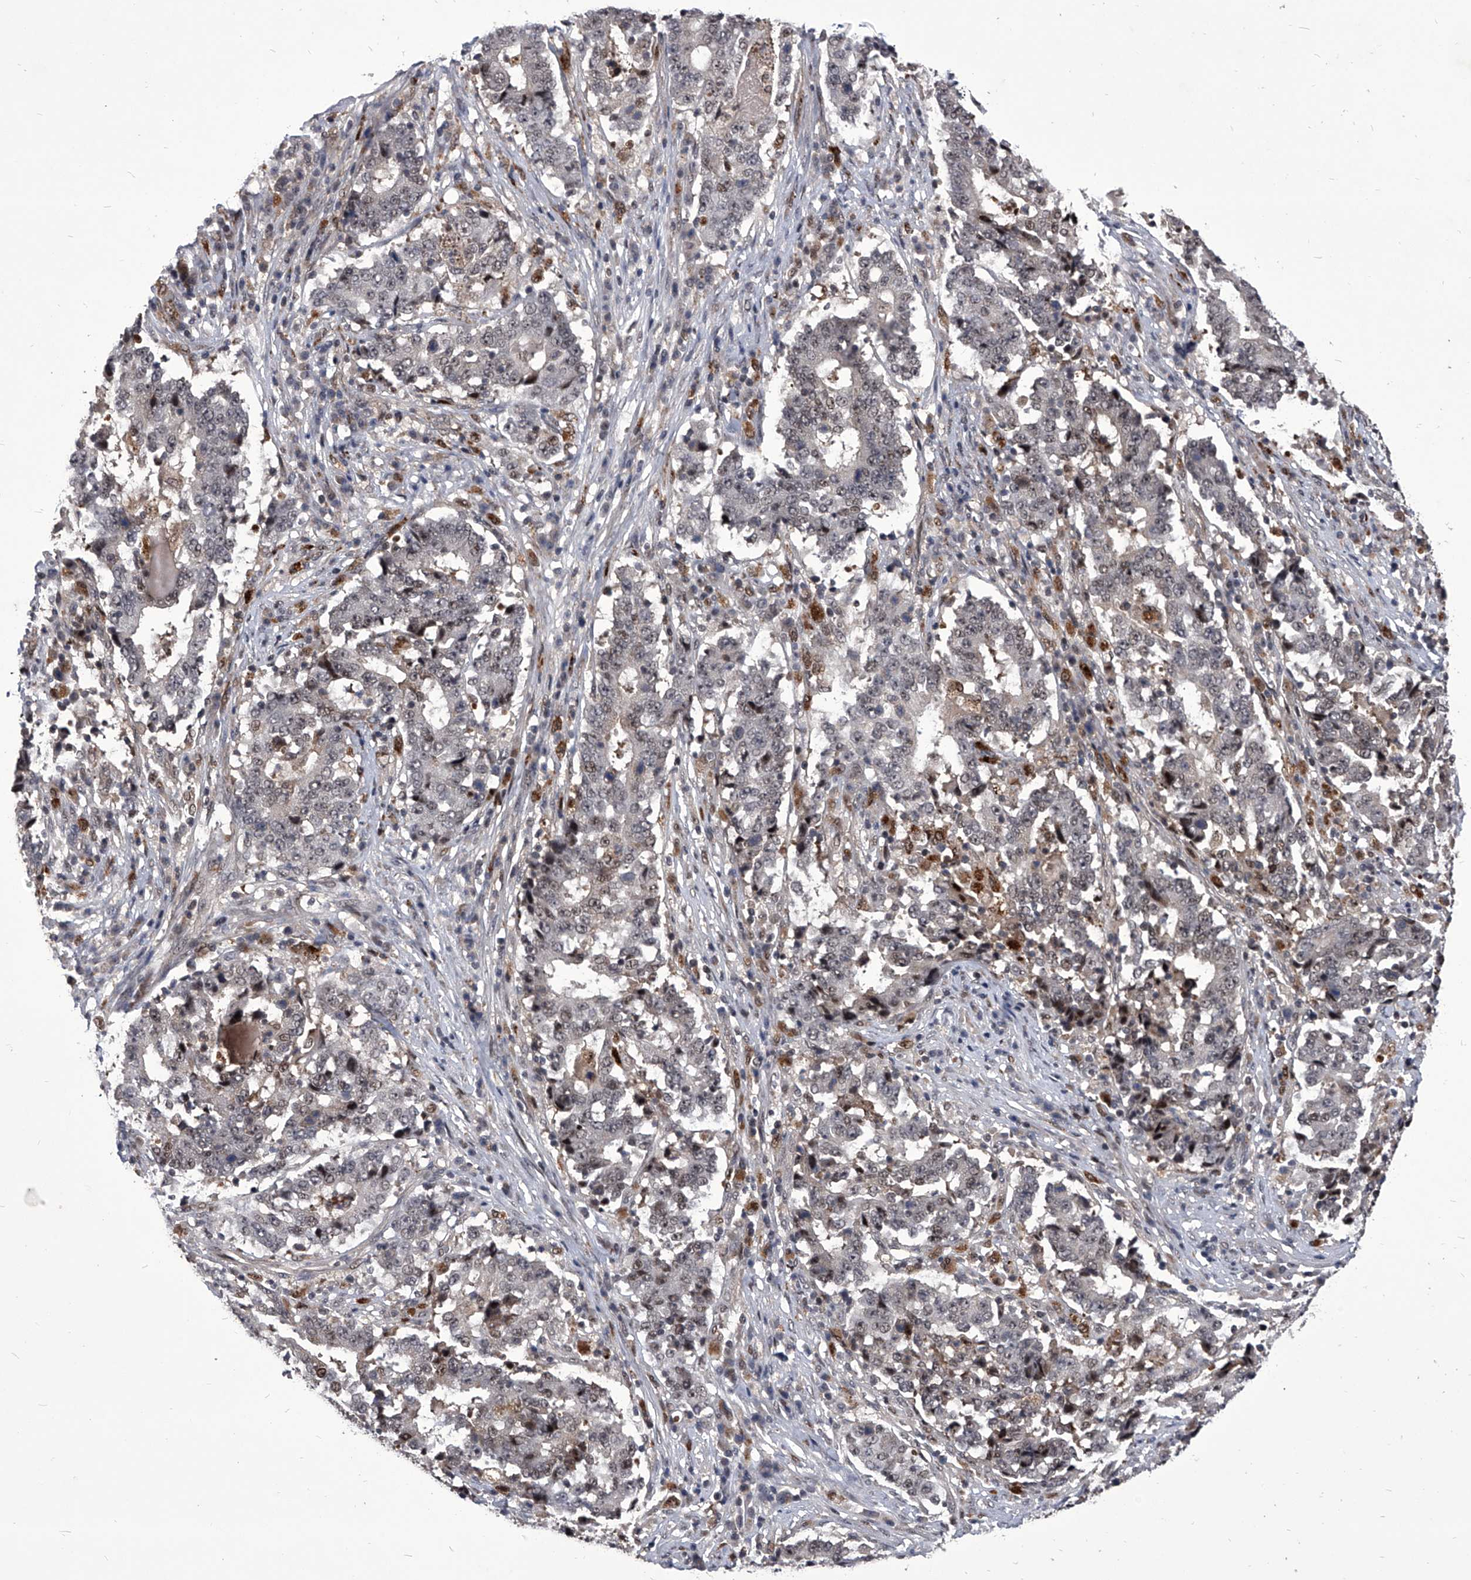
{"staining": {"intensity": "weak", "quantity": "<25%", "location": "nuclear"}, "tissue": "stomach cancer", "cell_type": "Tumor cells", "image_type": "cancer", "snomed": [{"axis": "morphology", "description": "Adenocarcinoma, NOS"}, {"axis": "topography", "description": "Stomach"}], "caption": "Immunohistochemical staining of human stomach cancer (adenocarcinoma) demonstrates no significant staining in tumor cells. Brightfield microscopy of immunohistochemistry stained with DAB (3,3'-diaminobenzidine) (brown) and hematoxylin (blue), captured at high magnification.", "gene": "CMTR1", "patient": {"sex": "male", "age": 59}}